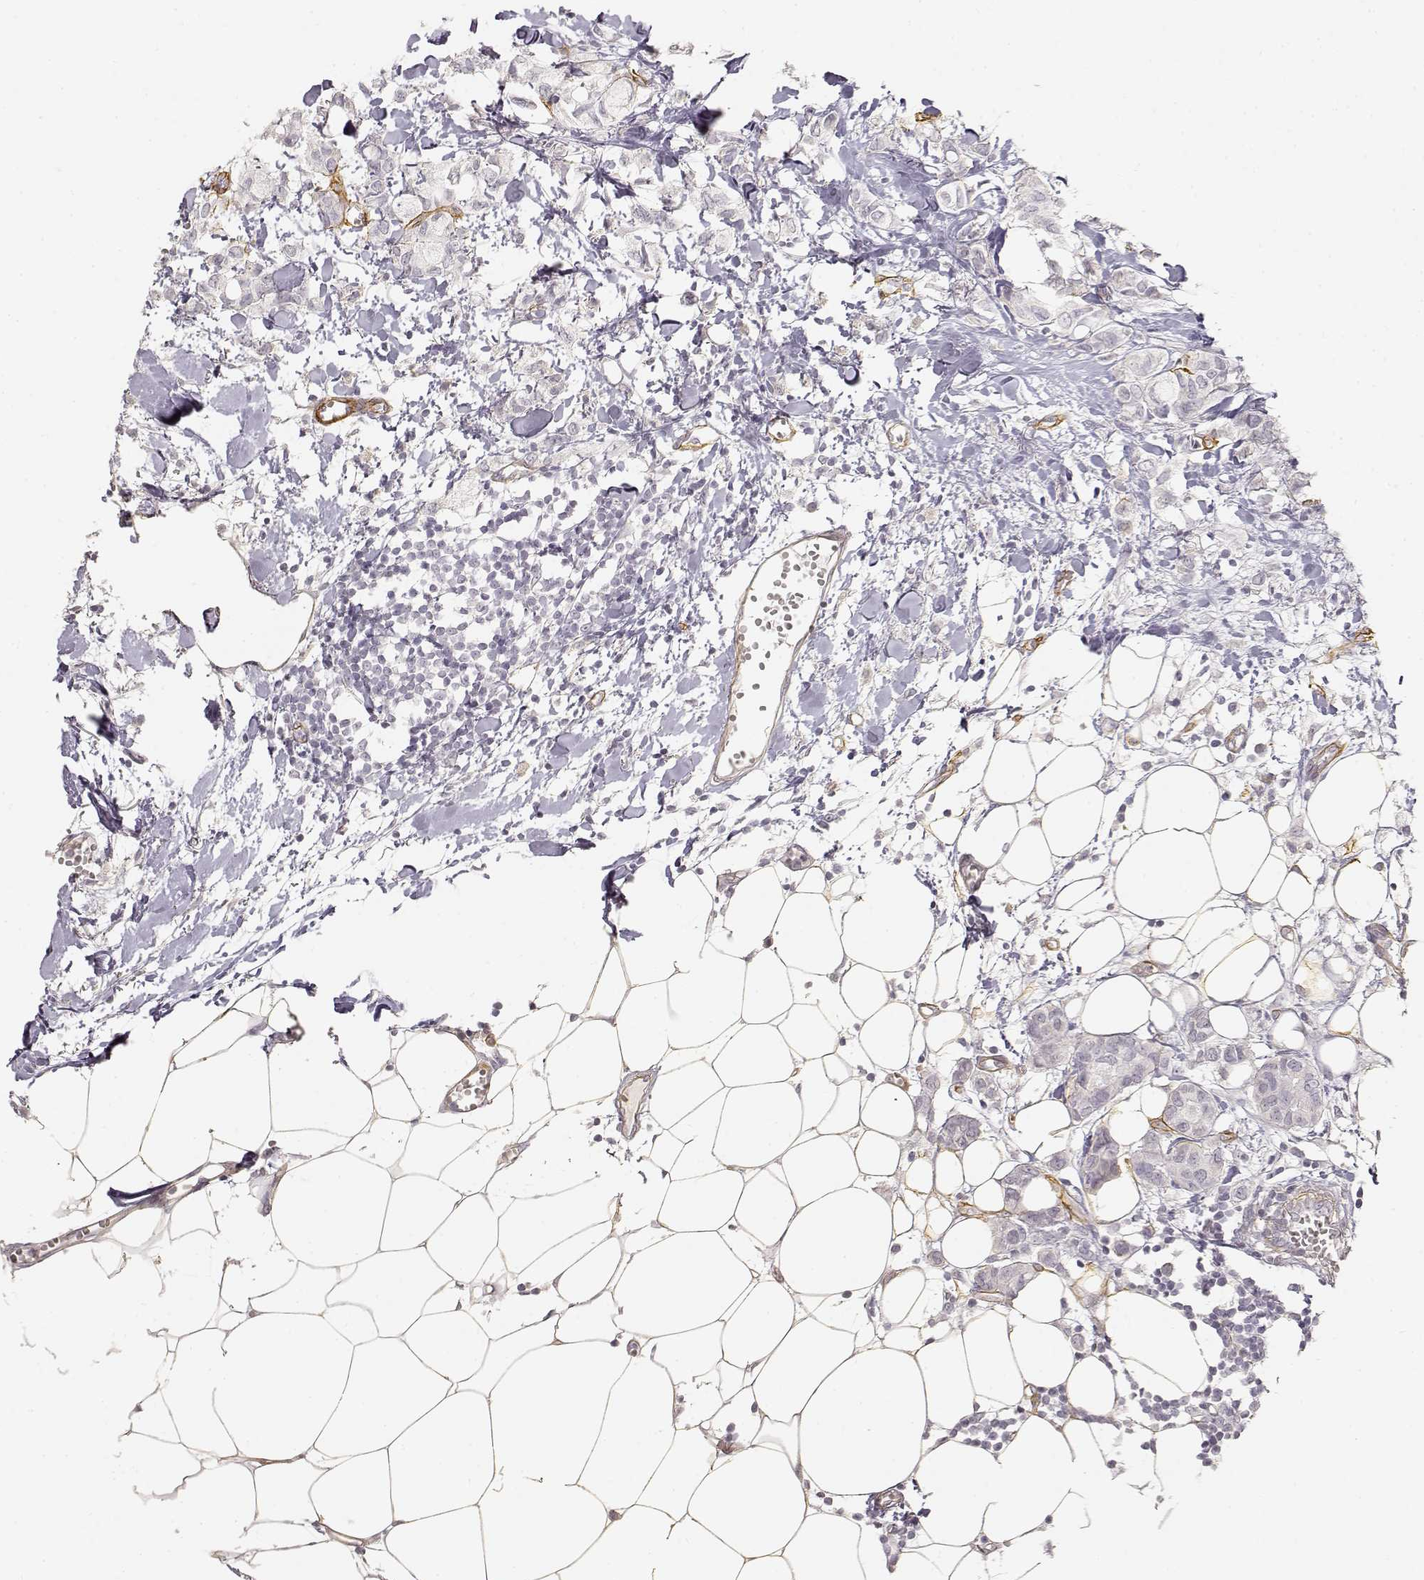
{"staining": {"intensity": "negative", "quantity": "none", "location": "none"}, "tissue": "breast cancer", "cell_type": "Tumor cells", "image_type": "cancer", "snomed": [{"axis": "morphology", "description": "Duct carcinoma"}, {"axis": "topography", "description": "Breast"}], "caption": "Human breast cancer stained for a protein using immunohistochemistry displays no staining in tumor cells.", "gene": "LAMA4", "patient": {"sex": "female", "age": 85}}